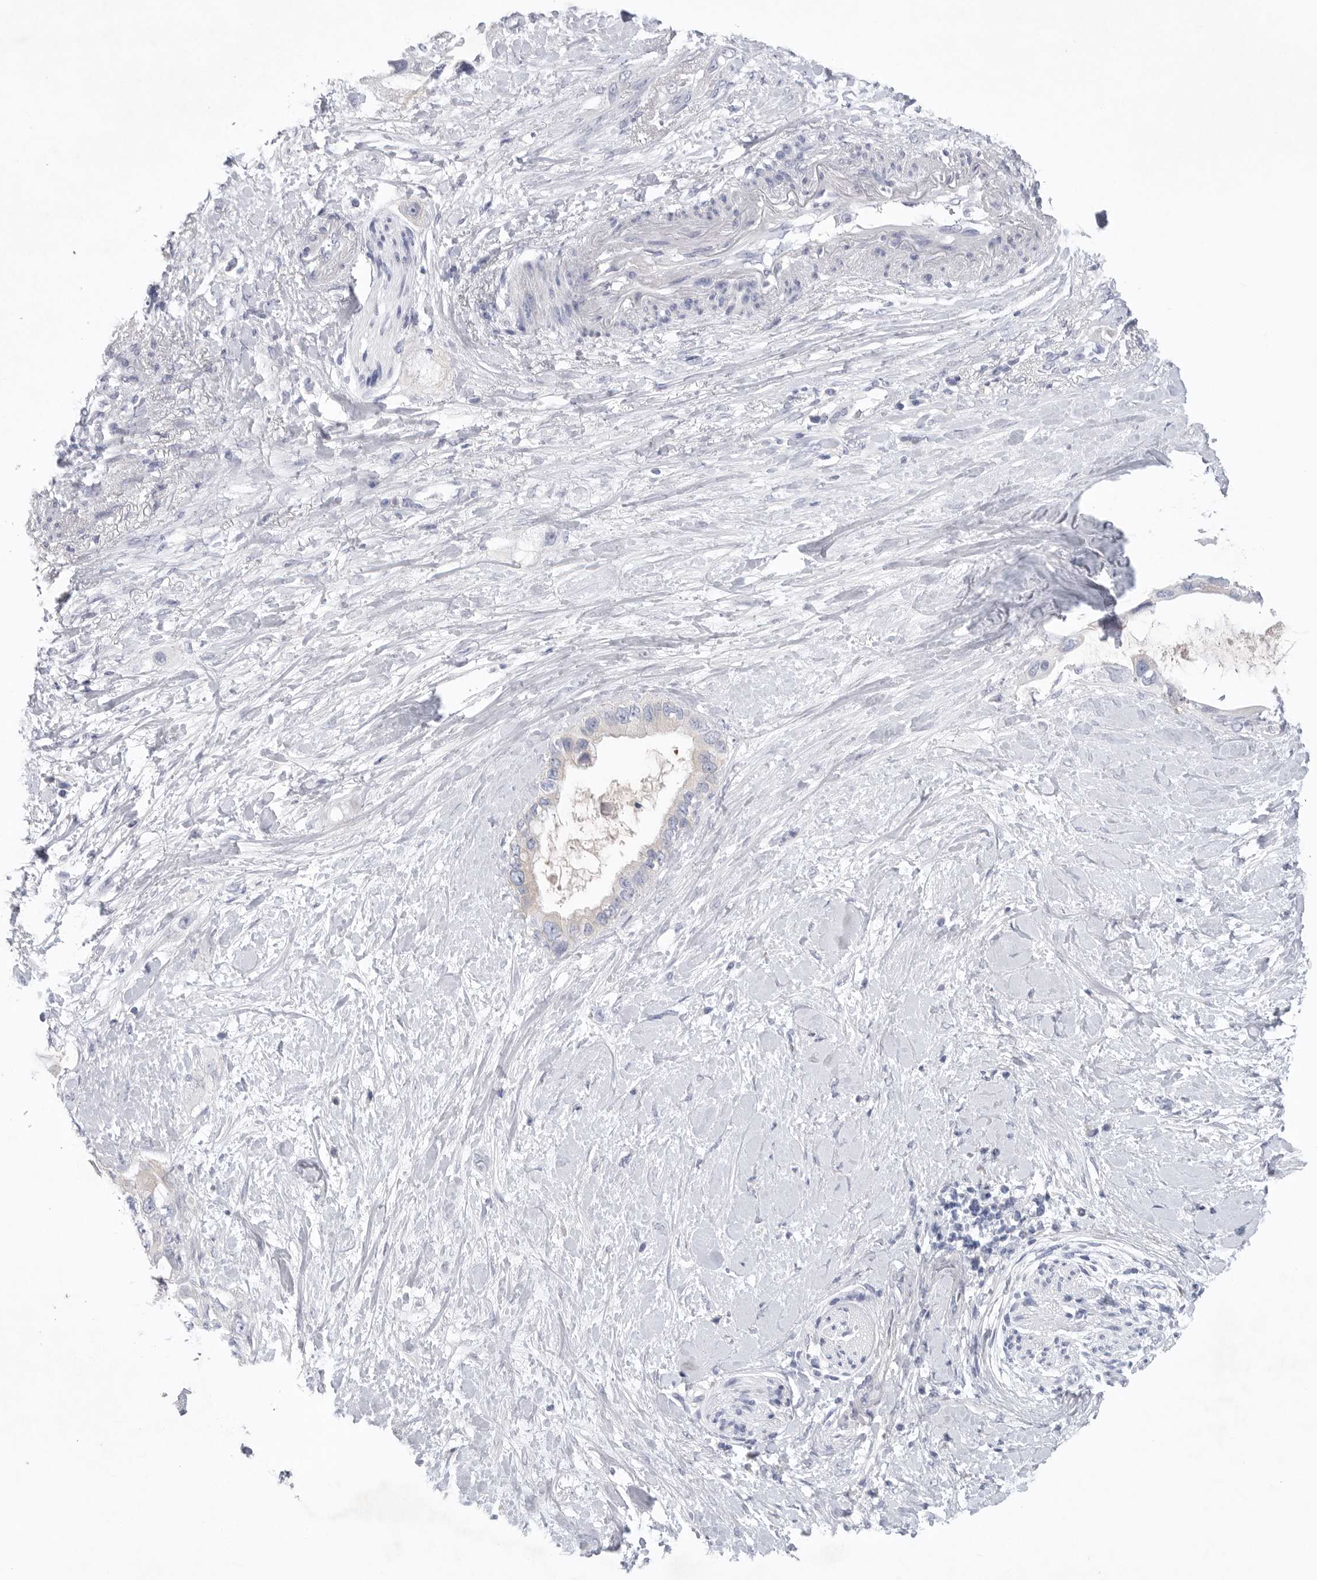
{"staining": {"intensity": "negative", "quantity": "none", "location": "none"}, "tissue": "pancreatic cancer", "cell_type": "Tumor cells", "image_type": "cancer", "snomed": [{"axis": "morphology", "description": "Adenocarcinoma, NOS"}, {"axis": "topography", "description": "Pancreas"}], "caption": "The micrograph demonstrates no staining of tumor cells in pancreatic adenocarcinoma. (Brightfield microscopy of DAB immunohistochemistry (IHC) at high magnification).", "gene": "CAMK2B", "patient": {"sex": "female", "age": 56}}